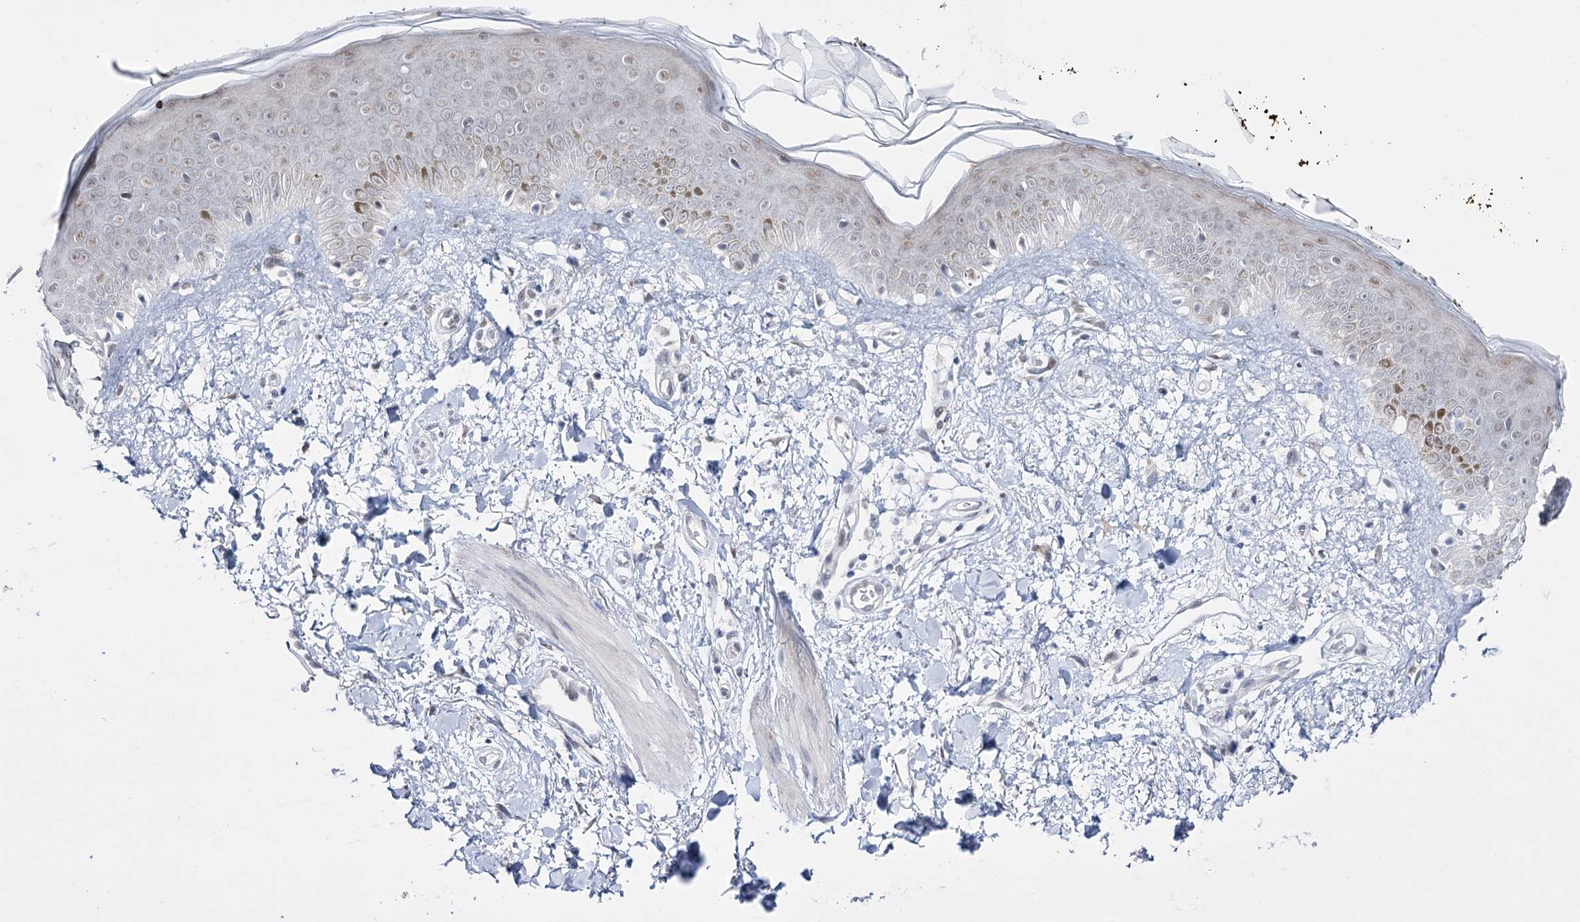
{"staining": {"intensity": "moderate", "quantity": "<25%", "location": "nuclear"}, "tissue": "skin", "cell_type": "Fibroblasts", "image_type": "normal", "snomed": [{"axis": "morphology", "description": "Normal tissue, NOS"}, {"axis": "topography", "description": "Skin"}], "caption": "Immunohistochemistry of benign skin shows low levels of moderate nuclear expression in approximately <25% of fibroblasts.", "gene": "RBM15B", "patient": {"sex": "female", "age": 58}}